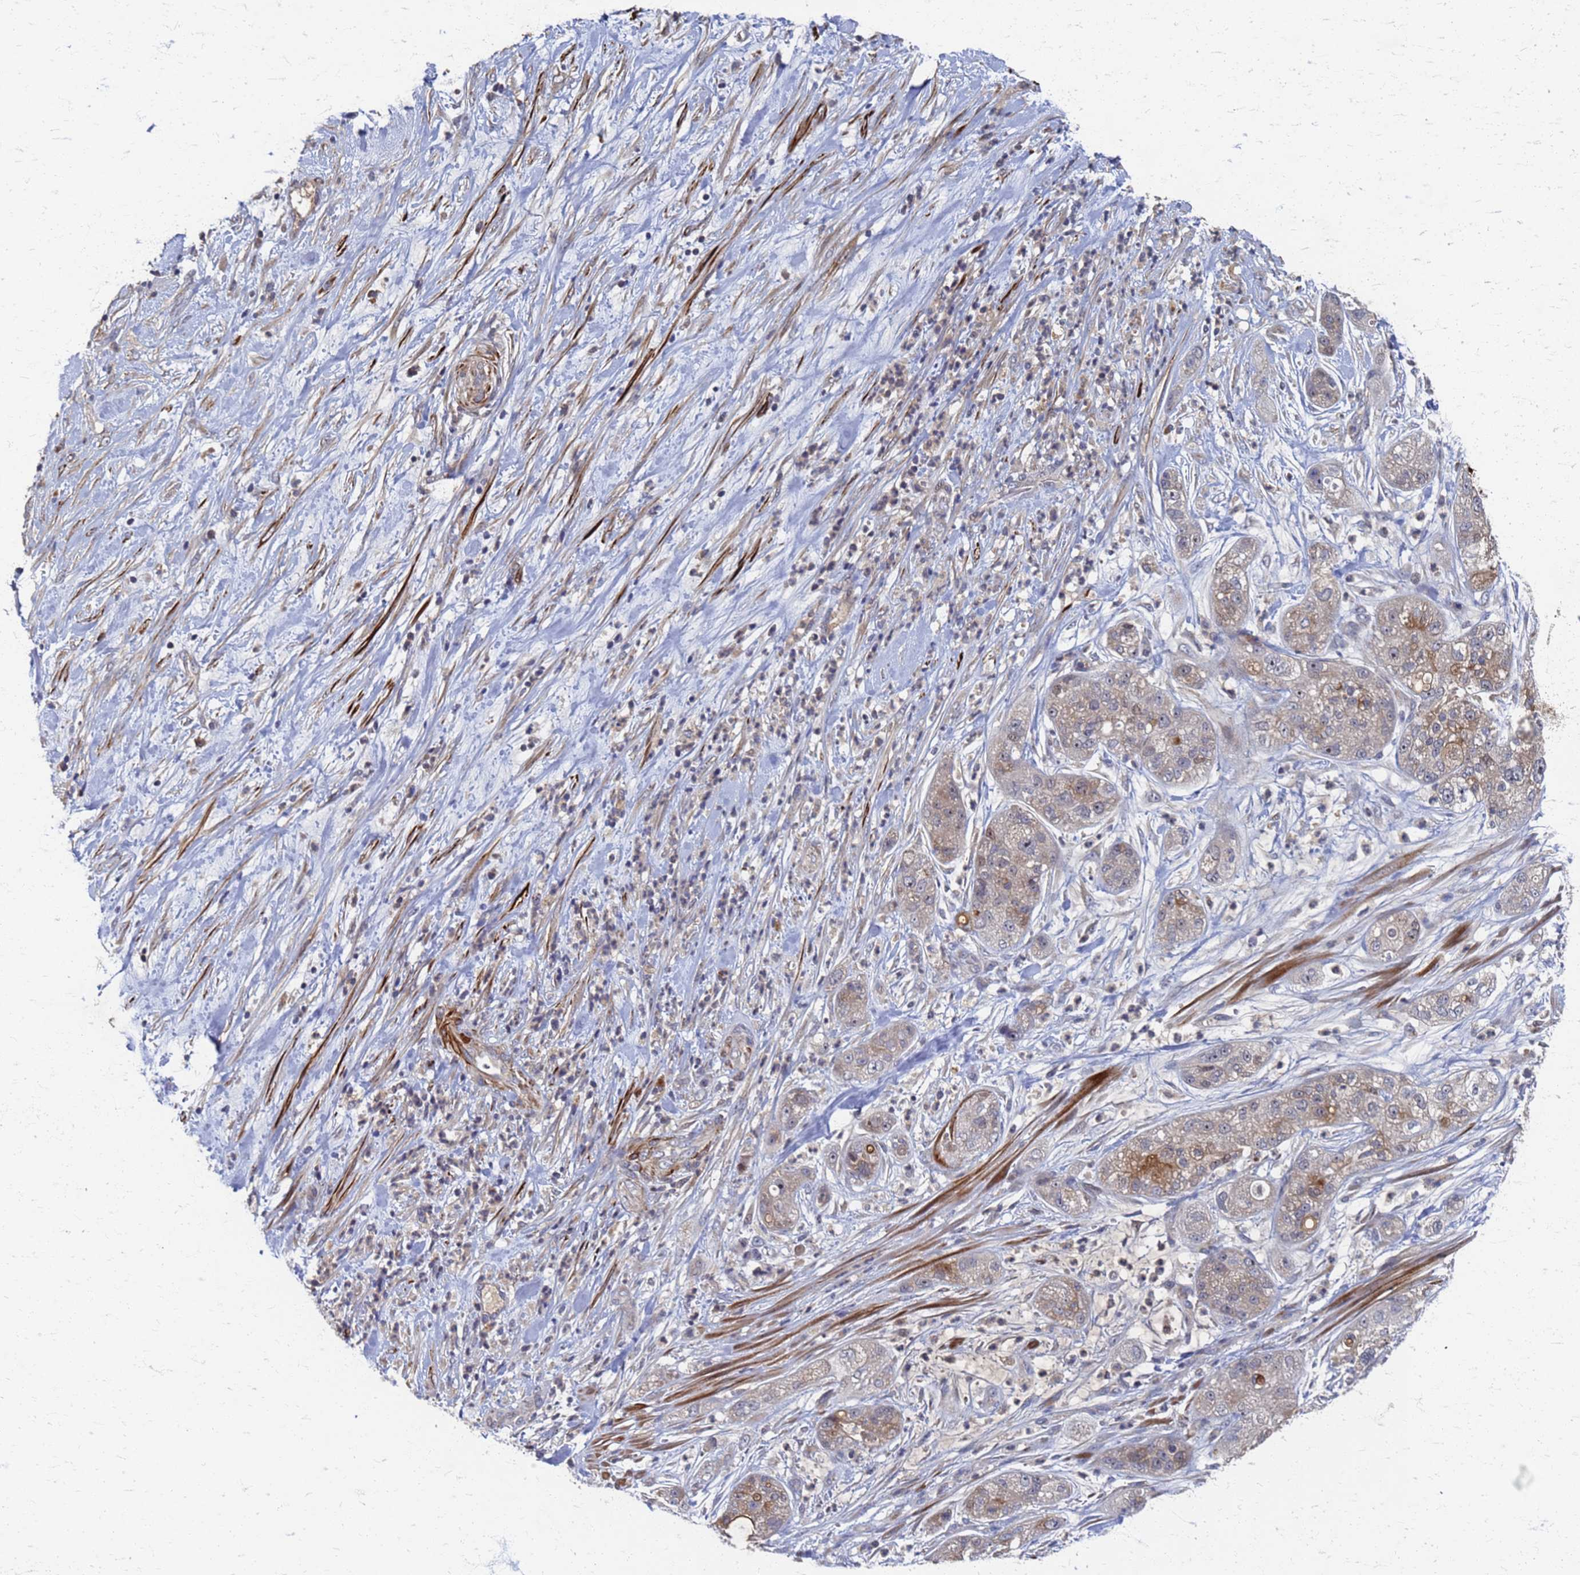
{"staining": {"intensity": "weak", "quantity": ">75%", "location": "cytoplasmic/membranous"}, "tissue": "pancreatic cancer", "cell_type": "Tumor cells", "image_type": "cancer", "snomed": [{"axis": "morphology", "description": "Adenocarcinoma, NOS"}, {"axis": "topography", "description": "Pancreas"}], "caption": "Pancreatic adenocarcinoma stained with IHC shows weak cytoplasmic/membranous expression in about >75% of tumor cells.", "gene": "ATPAF1", "patient": {"sex": "female", "age": 78}}